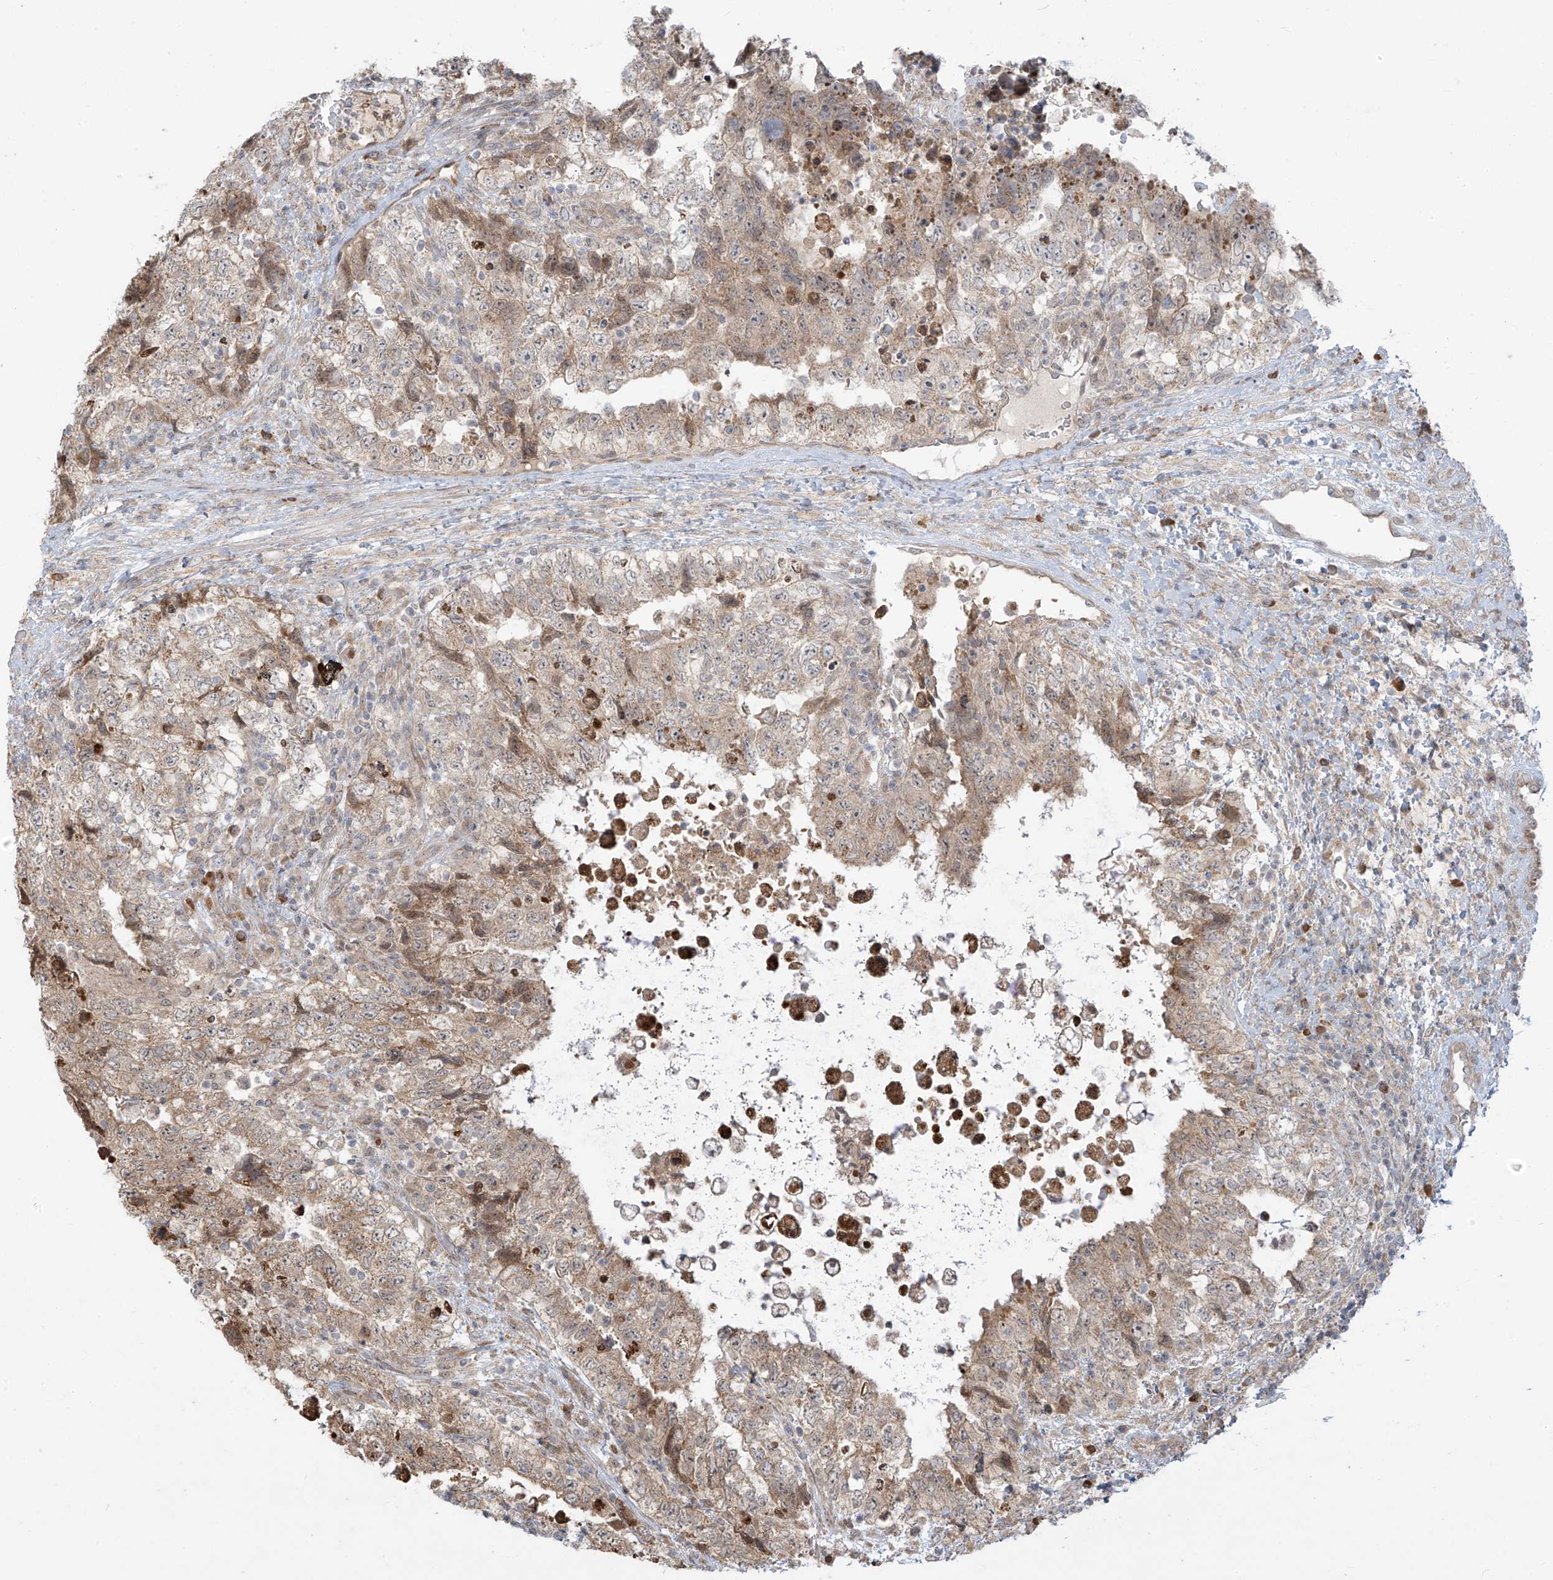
{"staining": {"intensity": "weak", "quantity": ">75%", "location": "cytoplasmic/membranous"}, "tissue": "testis cancer", "cell_type": "Tumor cells", "image_type": "cancer", "snomed": [{"axis": "morphology", "description": "Carcinoma, Embryonal, NOS"}, {"axis": "topography", "description": "Testis"}], "caption": "Weak cytoplasmic/membranous expression is seen in about >75% of tumor cells in testis cancer.", "gene": "PLEKHM3", "patient": {"sex": "male", "age": 37}}